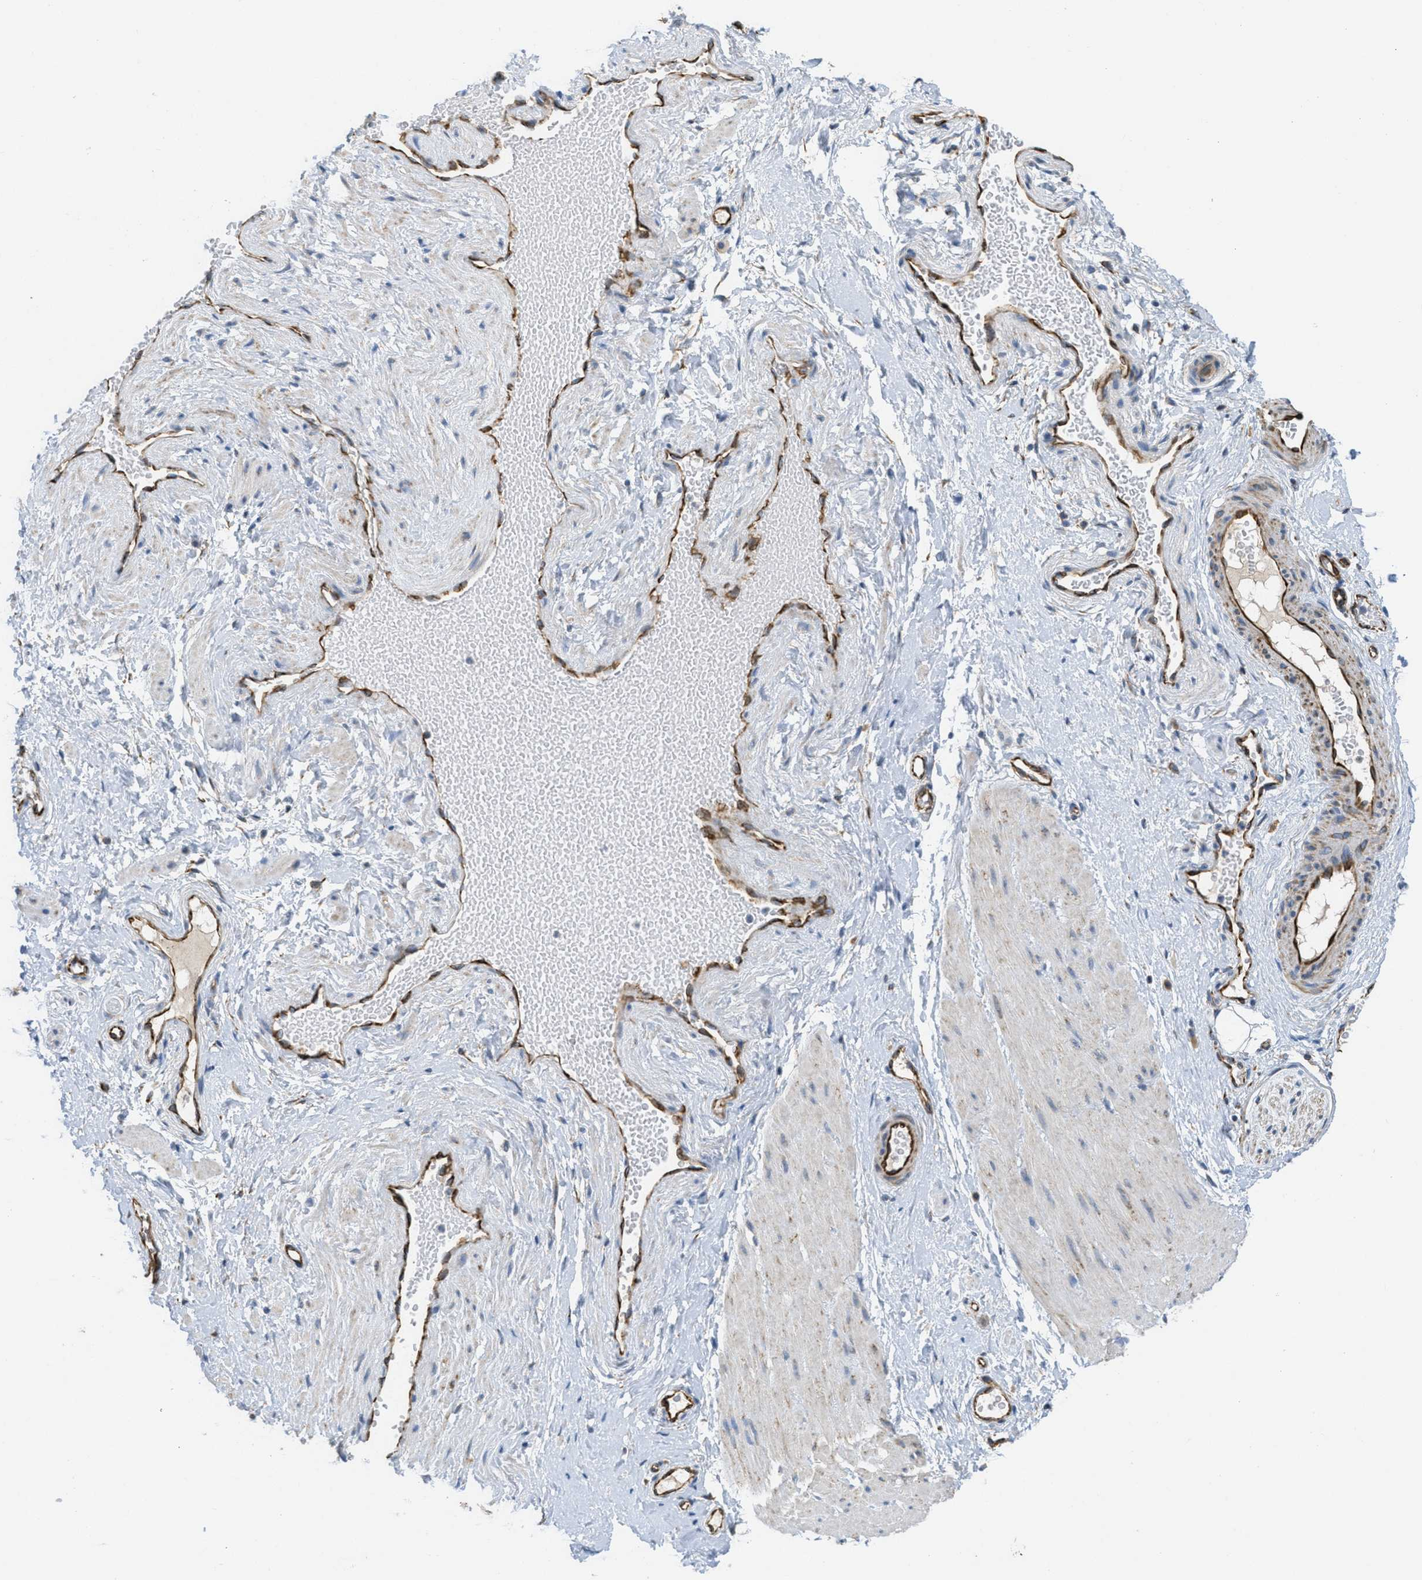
{"staining": {"intensity": "negative", "quantity": "none", "location": "none"}, "tissue": "adipose tissue", "cell_type": "Adipocytes", "image_type": "normal", "snomed": [{"axis": "morphology", "description": "Normal tissue, NOS"}, {"axis": "topography", "description": "Soft tissue"}, {"axis": "topography", "description": "Vascular tissue"}], "caption": "Immunohistochemical staining of unremarkable adipose tissue shows no significant staining in adipocytes. The staining was performed using DAB (3,3'-diaminobenzidine) to visualize the protein expression in brown, while the nuclei were stained in blue with hematoxylin (Magnification: 20x).", "gene": "BTN3A1", "patient": {"sex": "female", "age": 35}}